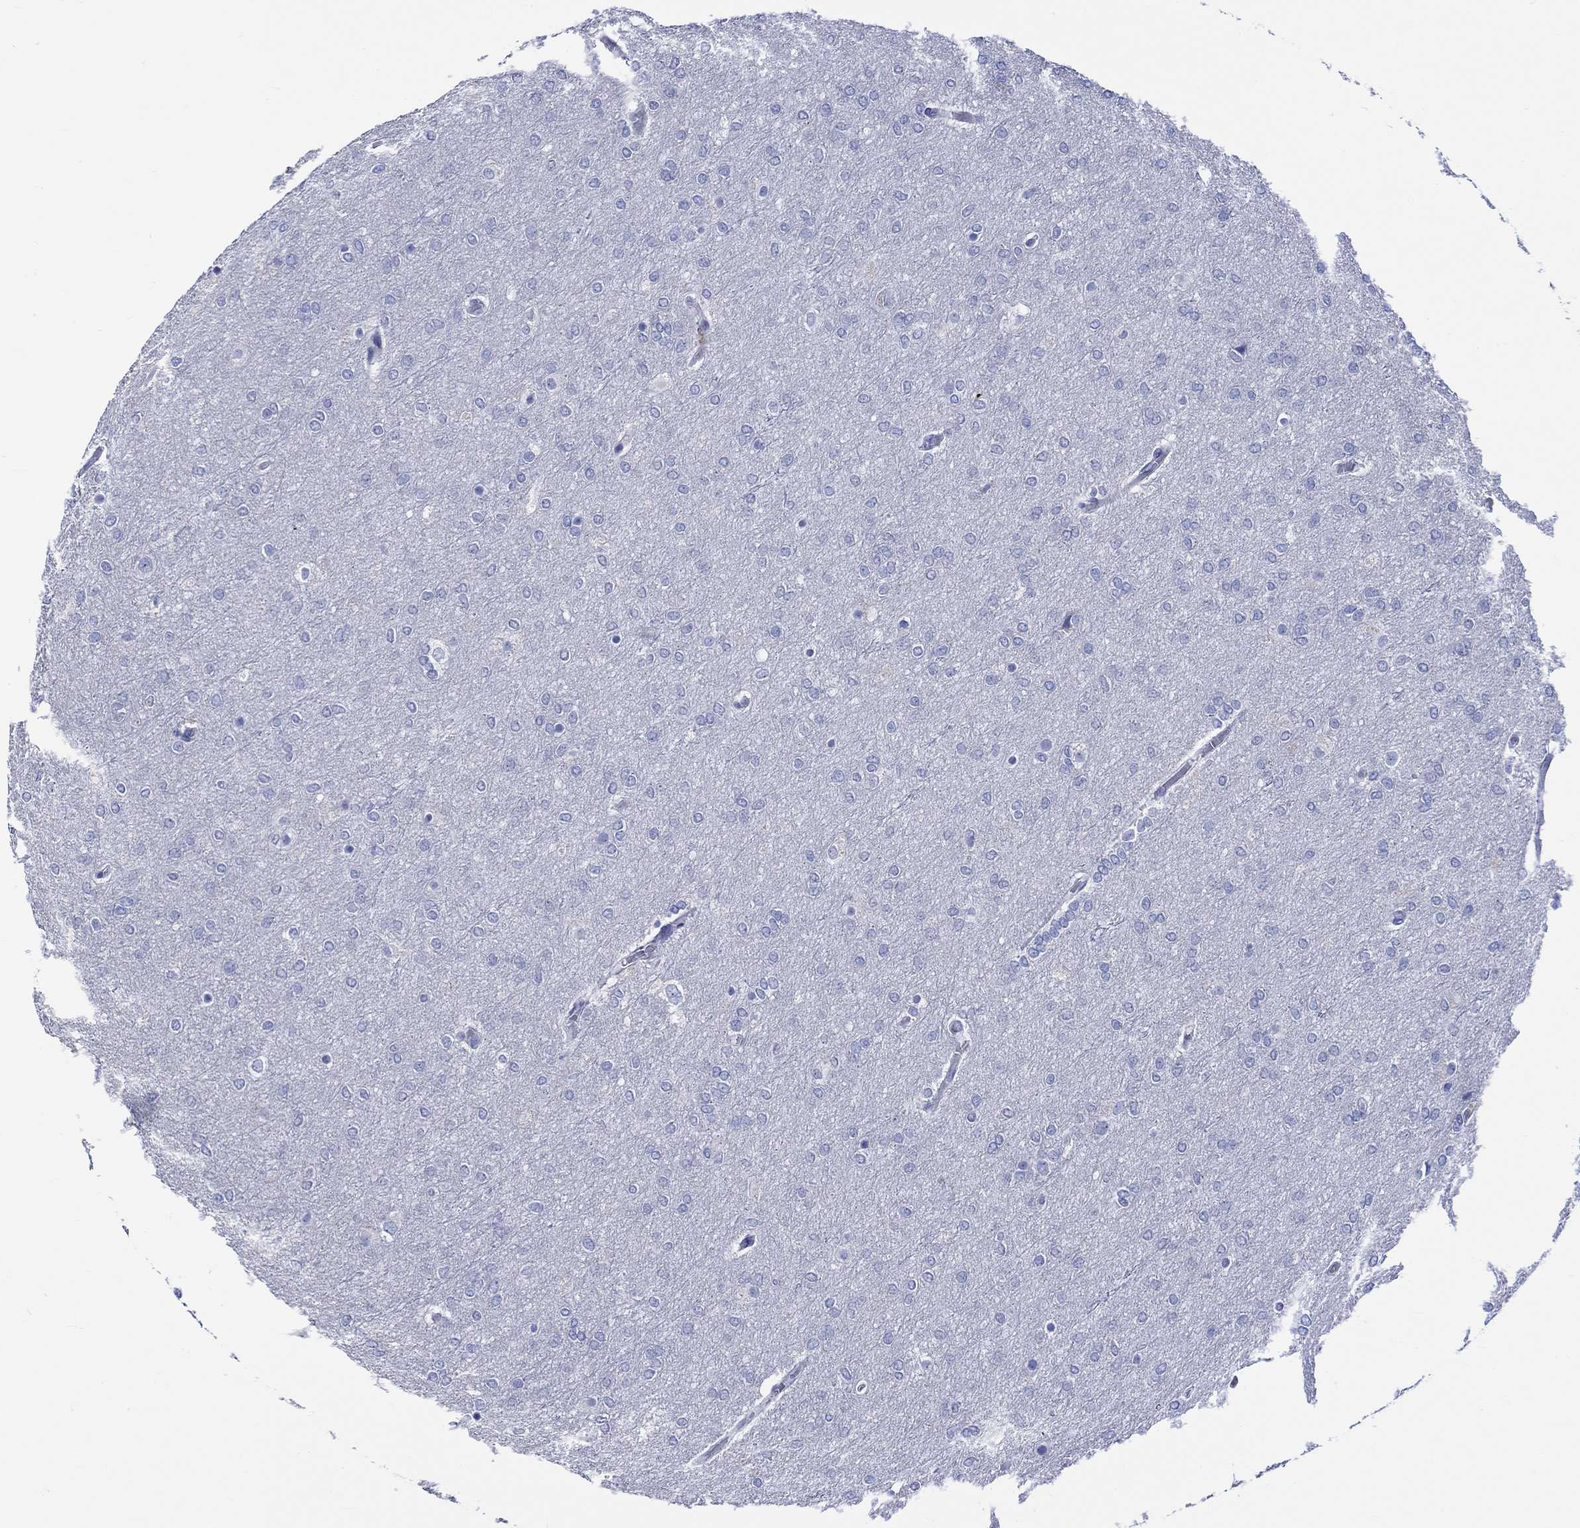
{"staining": {"intensity": "negative", "quantity": "none", "location": "none"}, "tissue": "glioma", "cell_type": "Tumor cells", "image_type": "cancer", "snomed": [{"axis": "morphology", "description": "Glioma, malignant, High grade"}, {"axis": "topography", "description": "Brain"}], "caption": "This is an immunohistochemistry (IHC) histopathology image of malignant glioma (high-grade). There is no expression in tumor cells.", "gene": "HARBI1", "patient": {"sex": "female", "age": 61}}